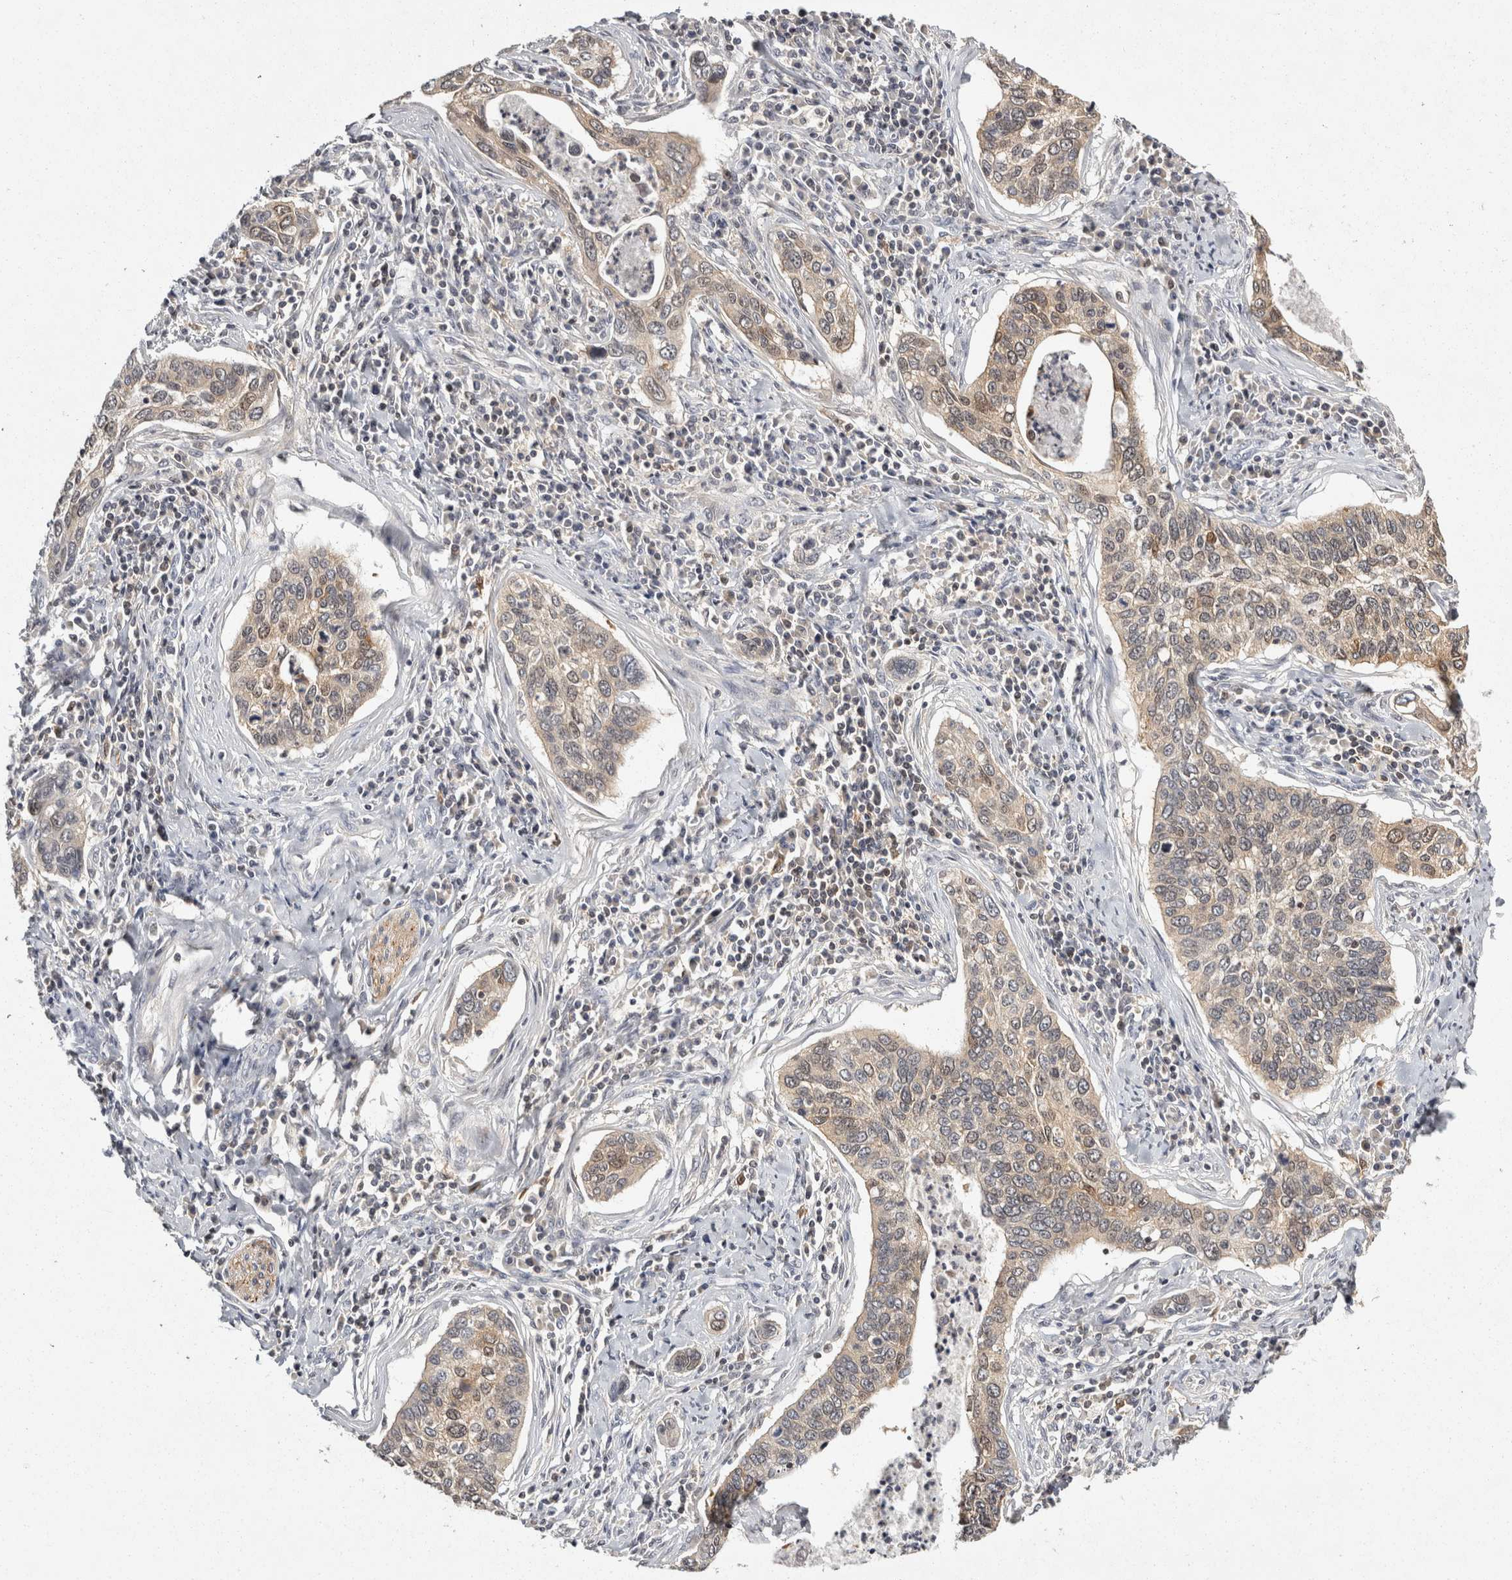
{"staining": {"intensity": "weak", "quantity": ">75%", "location": "cytoplasmic/membranous,nuclear"}, "tissue": "cervical cancer", "cell_type": "Tumor cells", "image_type": "cancer", "snomed": [{"axis": "morphology", "description": "Squamous cell carcinoma, NOS"}, {"axis": "topography", "description": "Cervix"}], "caption": "This is an image of immunohistochemistry (IHC) staining of squamous cell carcinoma (cervical), which shows weak positivity in the cytoplasmic/membranous and nuclear of tumor cells.", "gene": "ACAT2", "patient": {"sex": "female", "age": 53}}